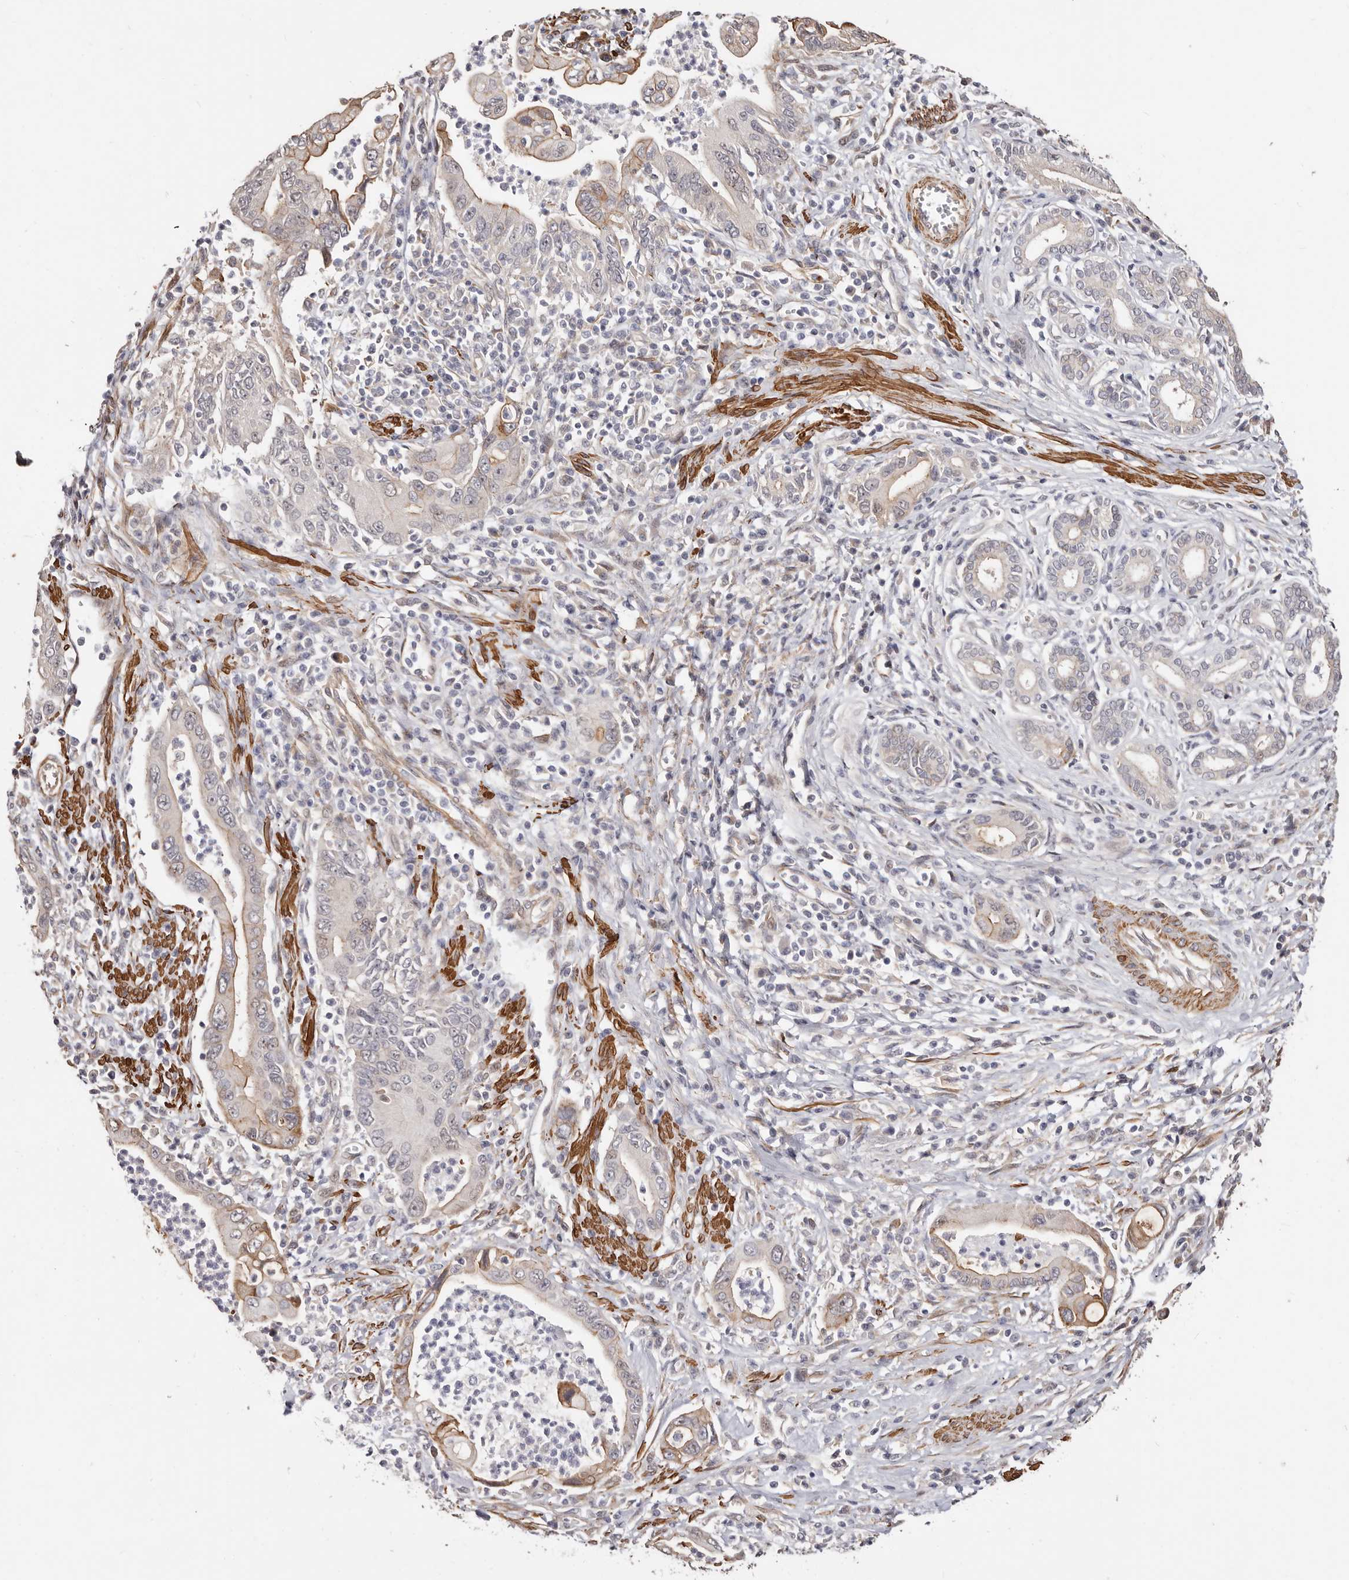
{"staining": {"intensity": "moderate", "quantity": "25%-75%", "location": "cytoplasmic/membranous"}, "tissue": "pancreatic cancer", "cell_type": "Tumor cells", "image_type": "cancer", "snomed": [{"axis": "morphology", "description": "Adenocarcinoma, NOS"}, {"axis": "topography", "description": "Pancreas"}], "caption": "This photomicrograph reveals adenocarcinoma (pancreatic) stained with immunohistochemistry to label a protein in brown. The cytoplasmic/membranous of tumor cells show moderate positivity for the protein. Nuclei are counter-stained blue.", "gene": "TRIP13", "patient": {"sex": "male", "age": 78}}